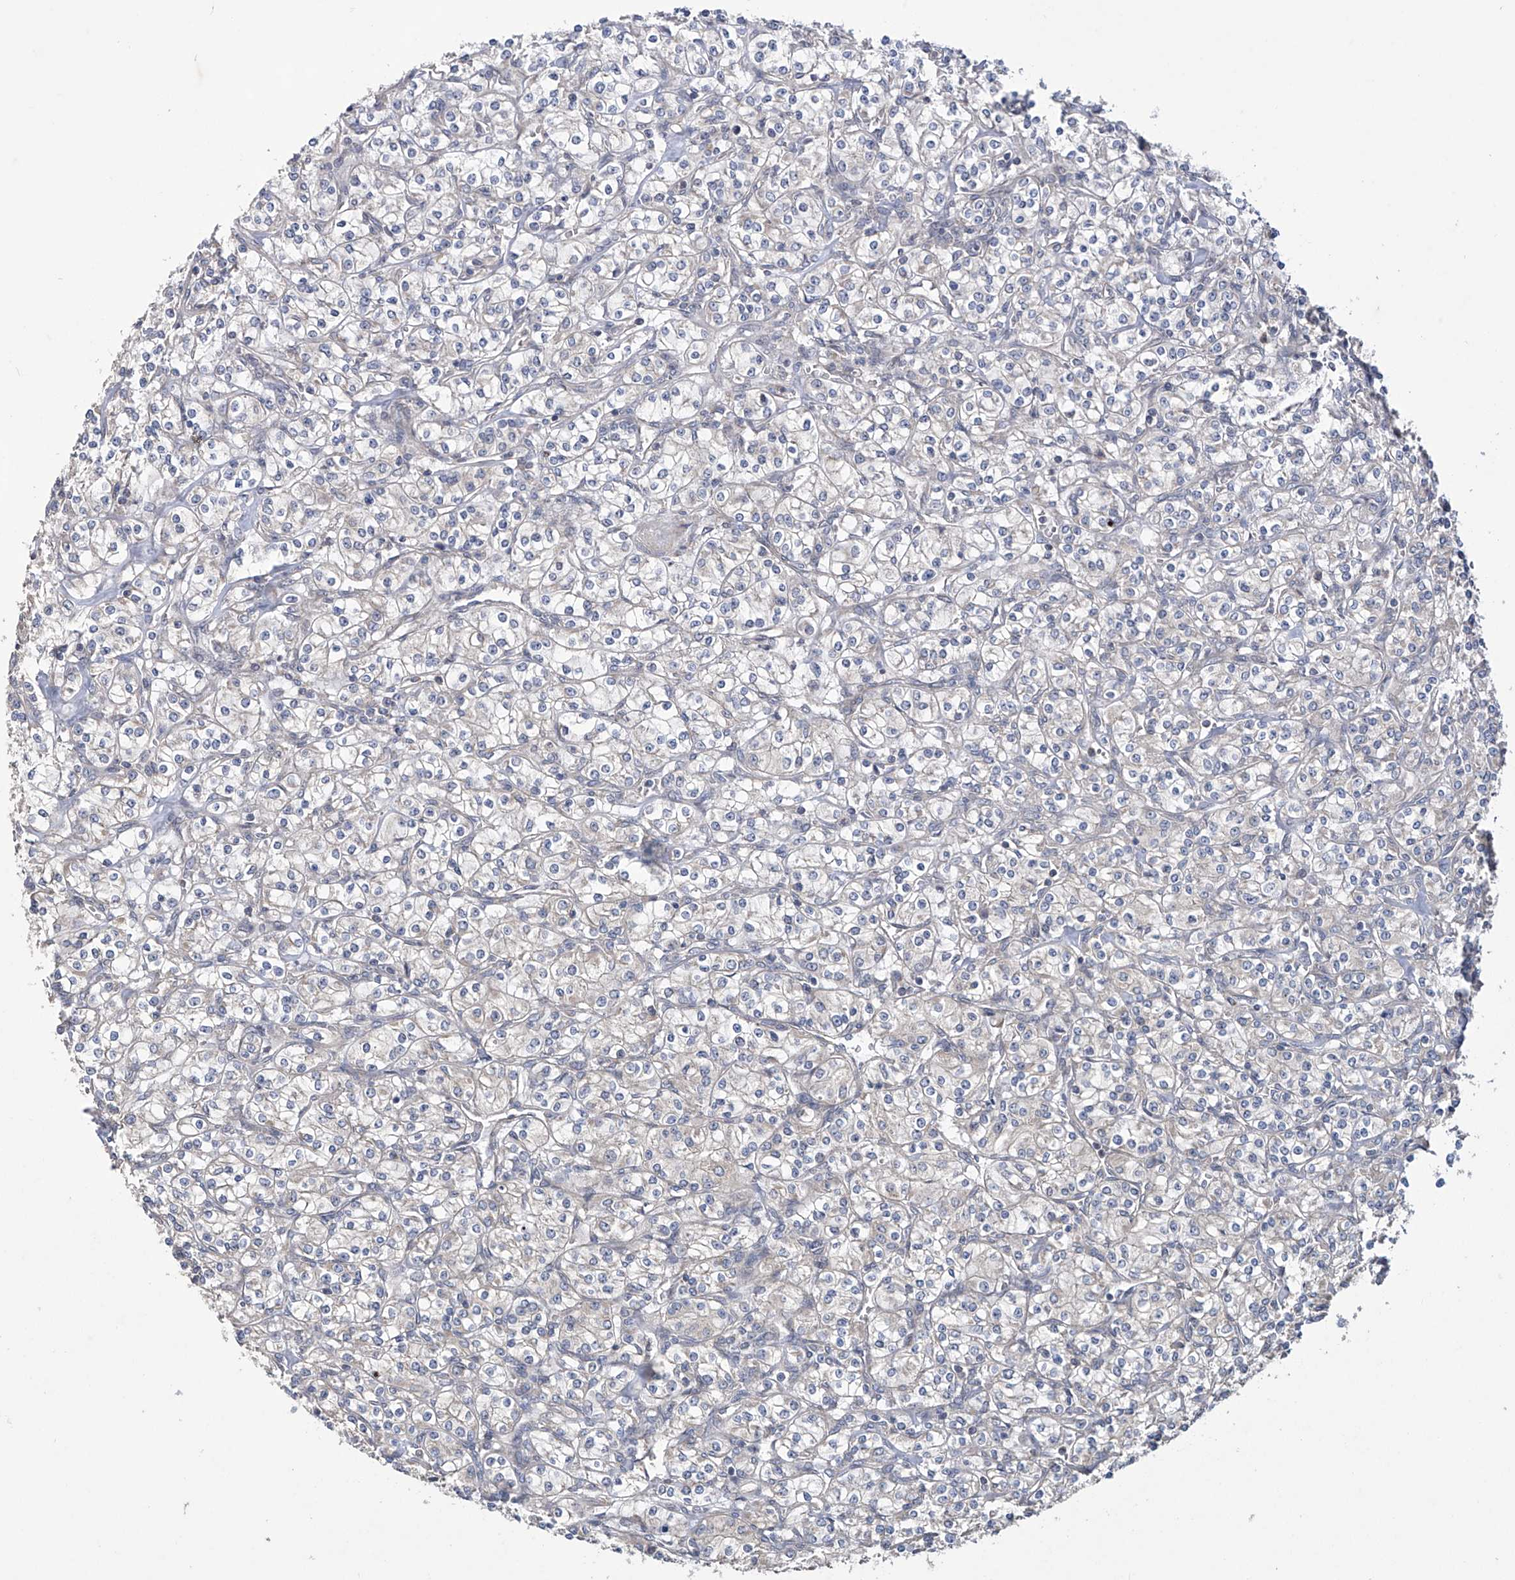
{"staining": {"intensity": "negative", "quantity": "none", "location": "none"}, "tissue": "renal cancer", "cell_type": "Tumor cells", "image_type": "cancer", "snomed": [{"axis": "morphology", "description": "Adenocarcinoma, NOS"}, {"axis": "topography", "description": "Kidney"}], "caption": "Protein analysis of renal cancer displays no significant staining in tumor cells.", "gene": "TRIM60", "patient": {"sex": "male", "age": 77}}